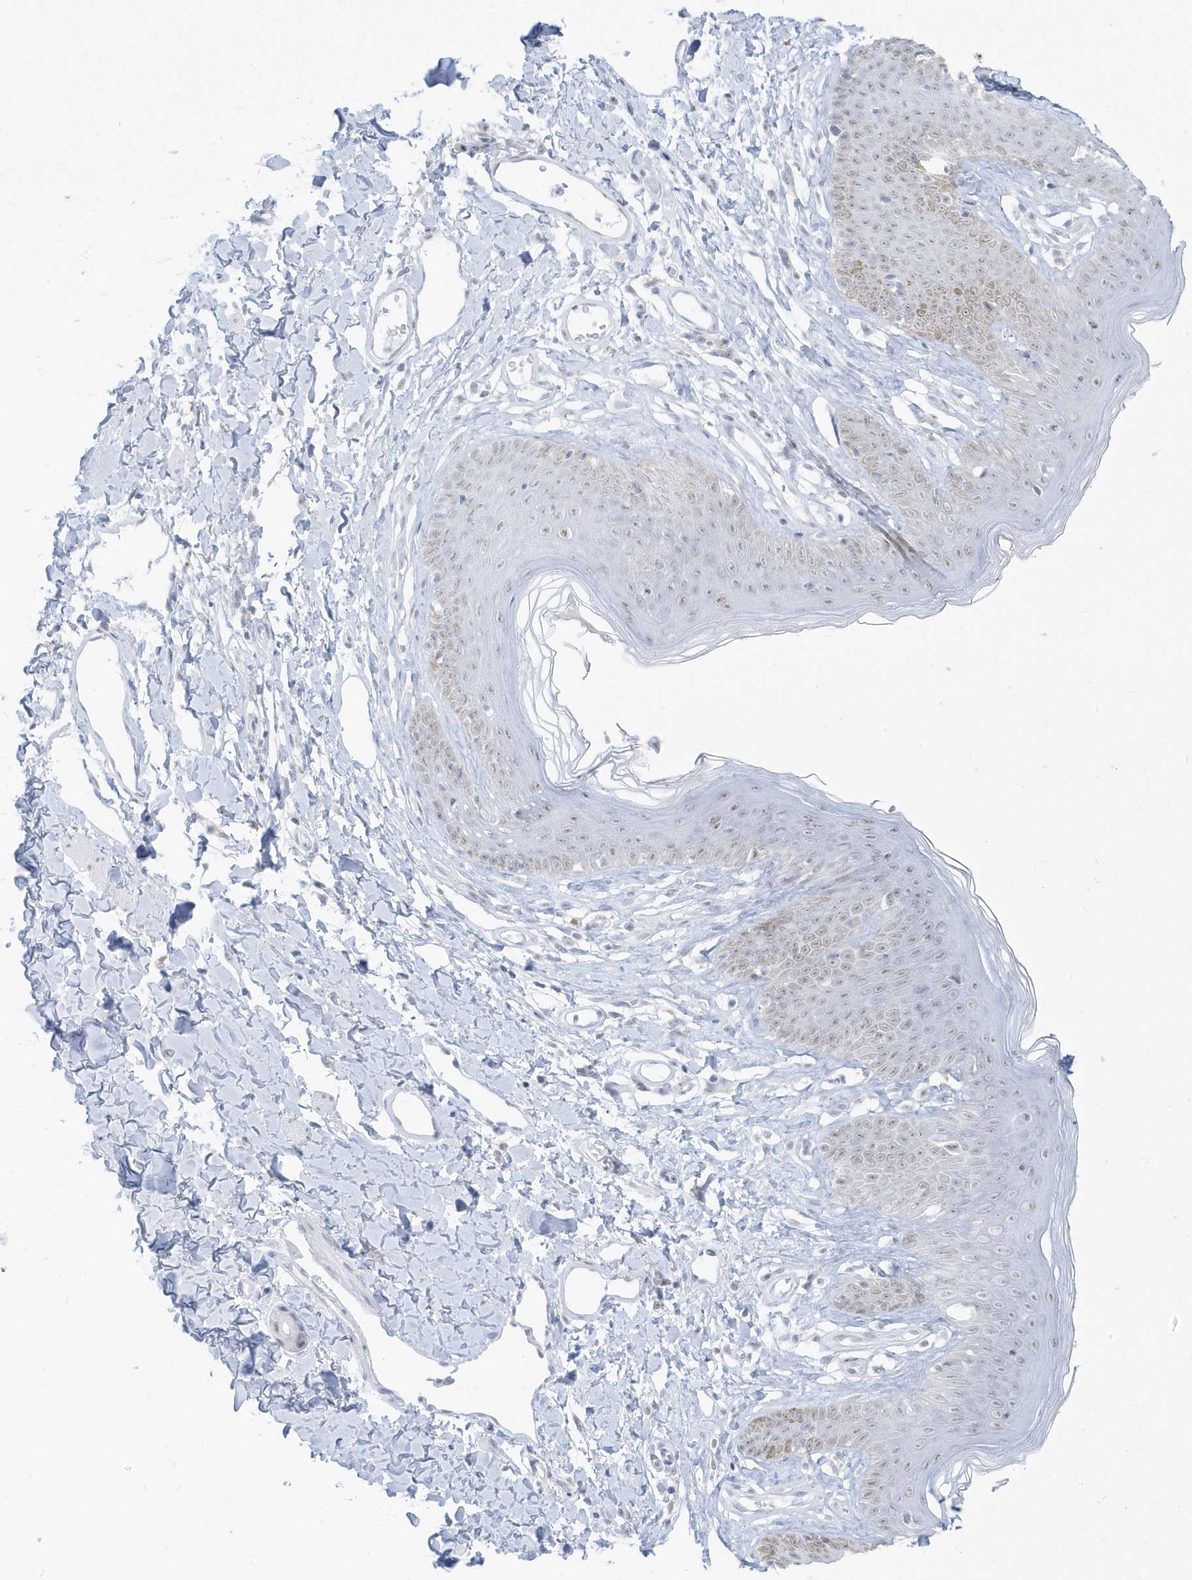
{"staining": {"intensity": "weak", "quantity": "25%-75%", "location": "nuclear"}, "tissue": "skin", "cell_type": "Epidermal cells", "image_type": "normal", "snomed": [{"axis": "morphology", "description": "Normal tissue, NOS"}, {"axis": "morphology", "description": "Squamous cell carcinoma, NOS"}, {"axis": "topography", "description": "Vulva"}], "caption": "This is an image of immunohistochemistry (IHC) staining of normal skin, which shows weak expression in the nuclear of epidermal cells.", "gene": "PLEKHN1", "patient": {"sex": "female", "age": 85}}